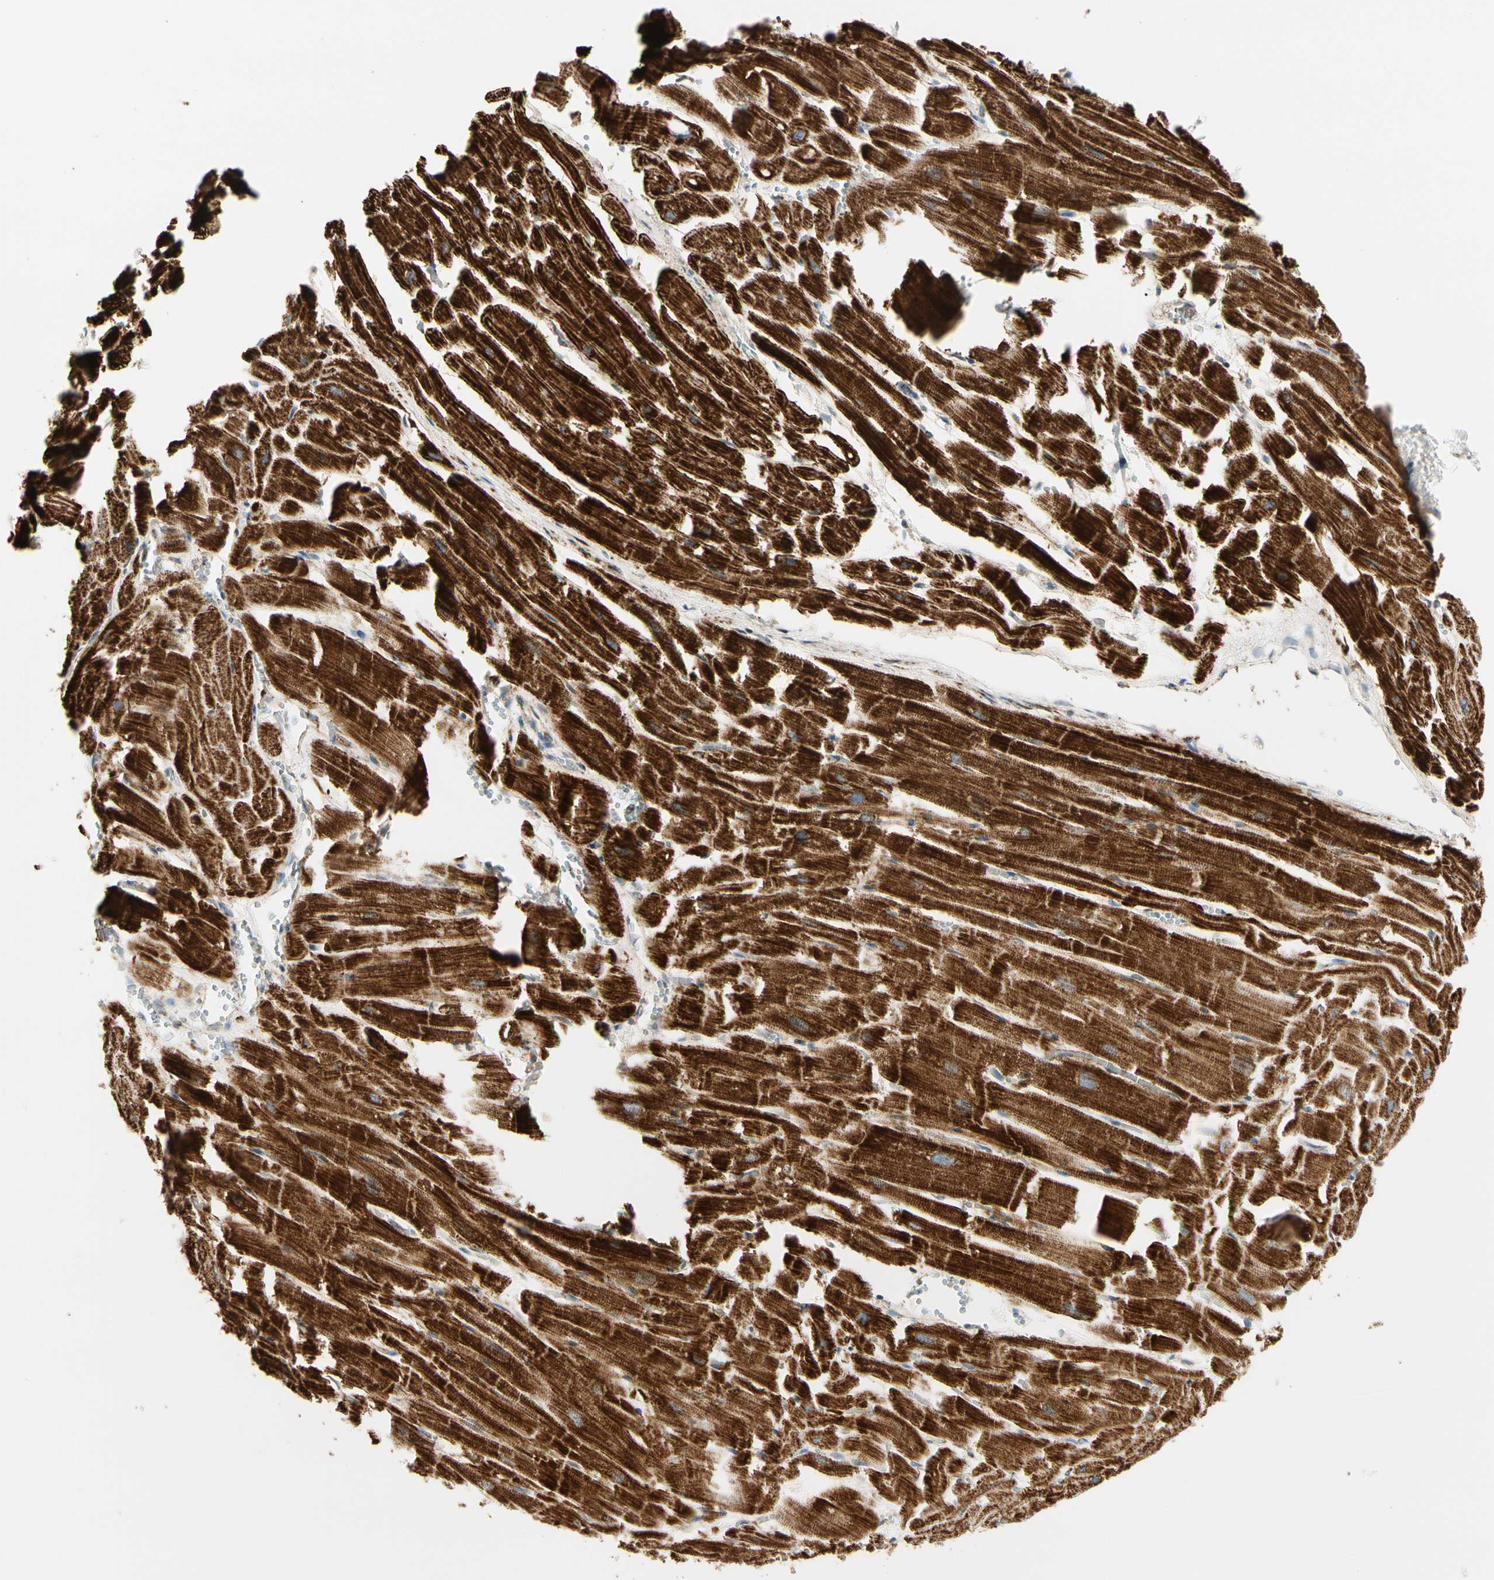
{"staining": {"intensity": "strong", "quantity": ">75%", "location": "cytoplasmic/membranous"}, "tissue": "heart muscle", "cell_type": "Cardiomyocytes", "image_type": "normal", "snomed": [{"axis": "morphology", "description": "Normal tissue, NOS"}, {"axis": "topography", "description": "Heart"}], "caption": "Heart muscle stained with DAB (3,3'-diaminobenzidine) immunohistochemistry (IHC) demonstrates high levels of strong cytoplasmic/membranous positivity in about >75% of cardiomyocytes.", "gene": "TBC1D10A", "patient": {"sex": "female", "age": 19}}